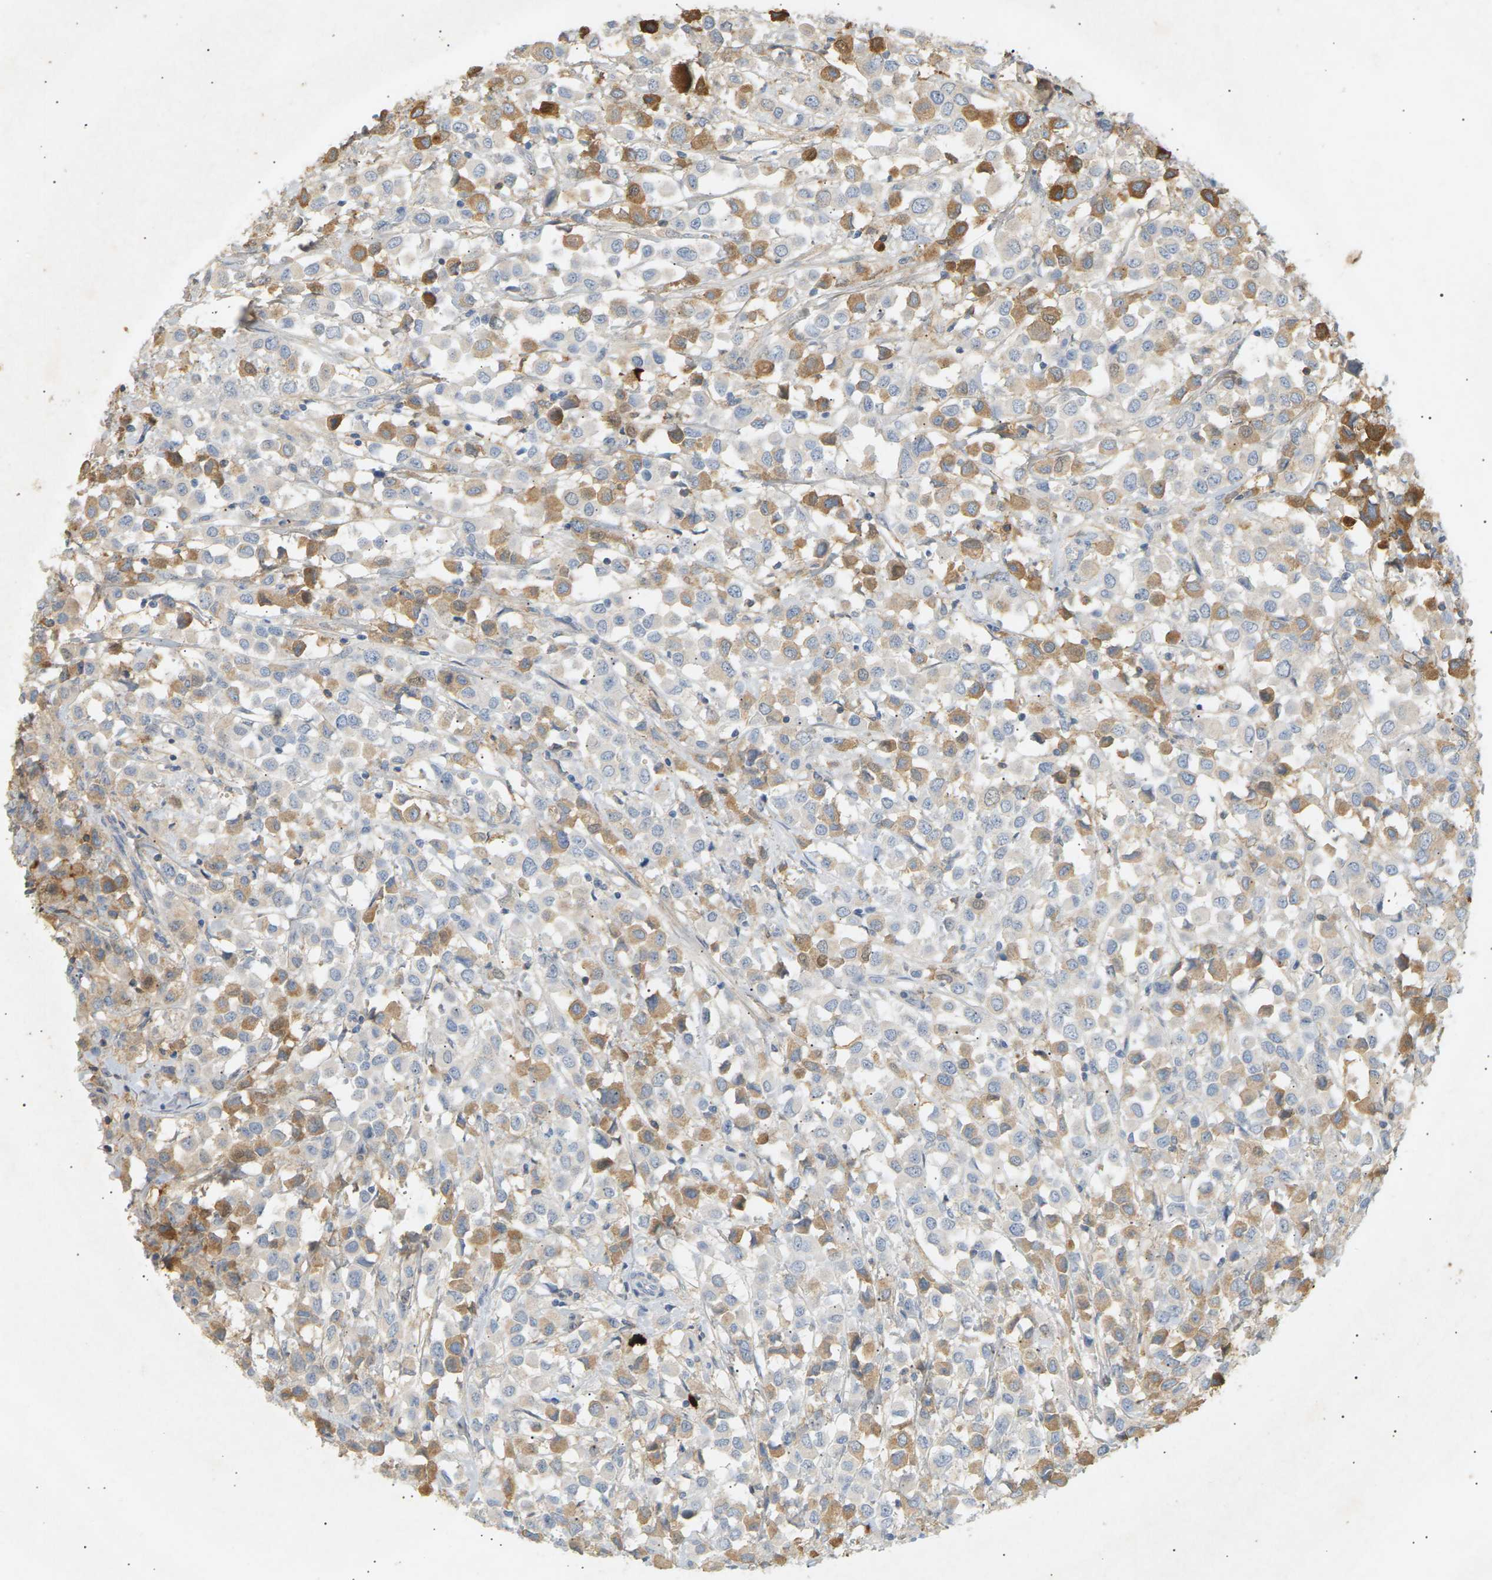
{"staining": {"intensity": "moderate", "quantity": "<25%", "location": "cytoplasmic/membranous"}, "tissue": "breast cancer", "cell_type": "Tumor cells", "image_type": "cancer", "snomed": [{"axis": "morphology", "description": "Duct carcinoma"}, {"axis": "topography", "description": "Breast"}], "caption": "Protein analysis of breast cancer tissue demonstrates moderate cytoplasmic/membranous staining in about <25% of tumor cells.", "gene": "IGLC3", "patient": {"sex": "female", "age": 61}}